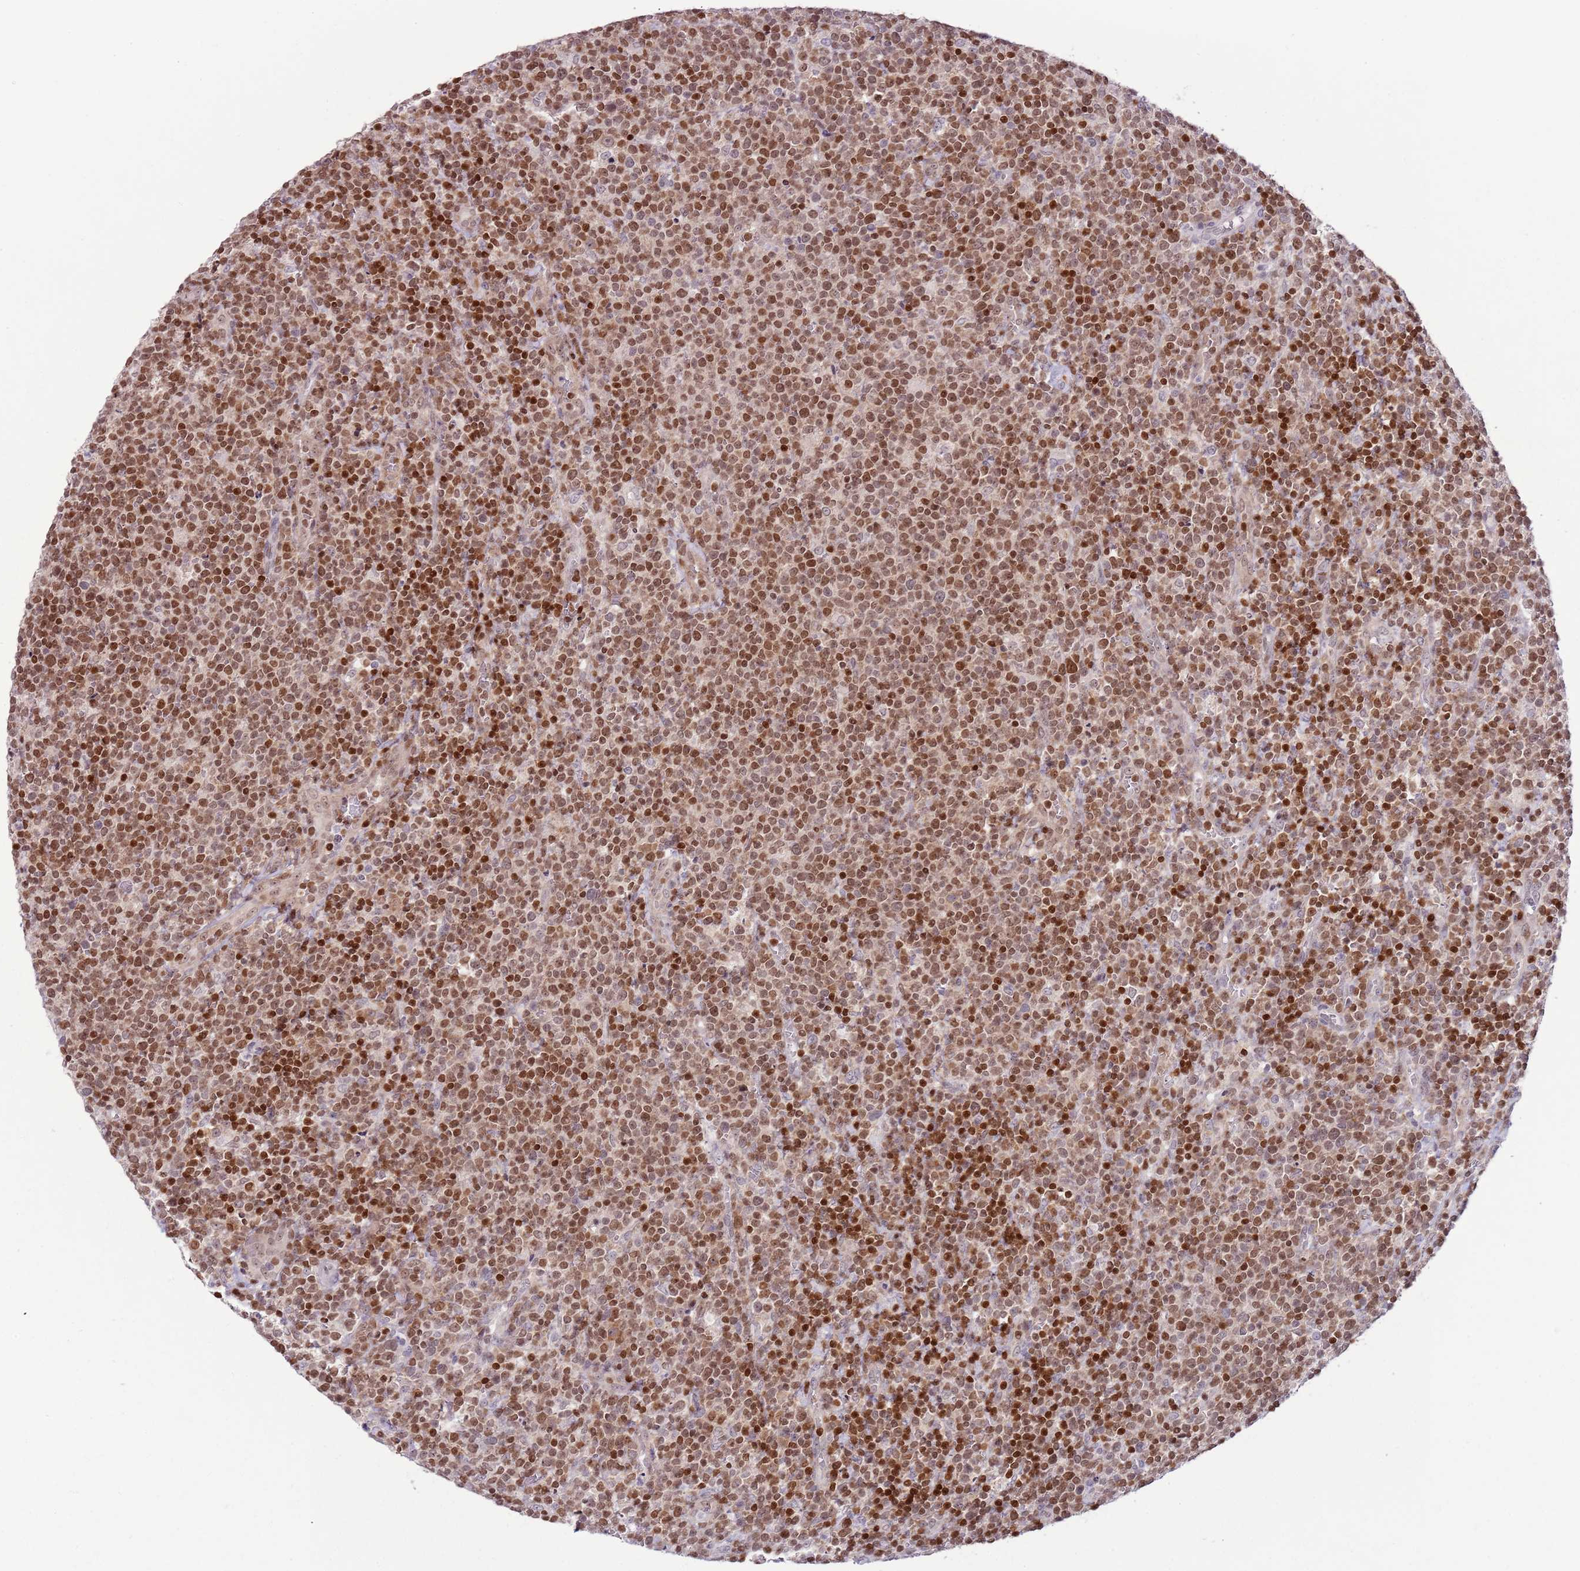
{"staining": {"intensity": "moderate", "quantity": ">75%", "location": "nuclear"}, "tissue": "lymphoma", "cell_type": "Tumor cells", "image_type": "cancer", "snomed": [{"axis": "morphology", "description": "Malignant lymphoma, non-Hodgkin's type, High grade"}, {"axis": "topography", "description": "Lymph node"}], "caption": "Malignant lymphoma, non-Hodgkin's type (high-grade) stained with a protein marker exhibits moderate staining in tumor cells.", "gene": "SELENOH", "patient": {"sex": "male", "age": 61}}